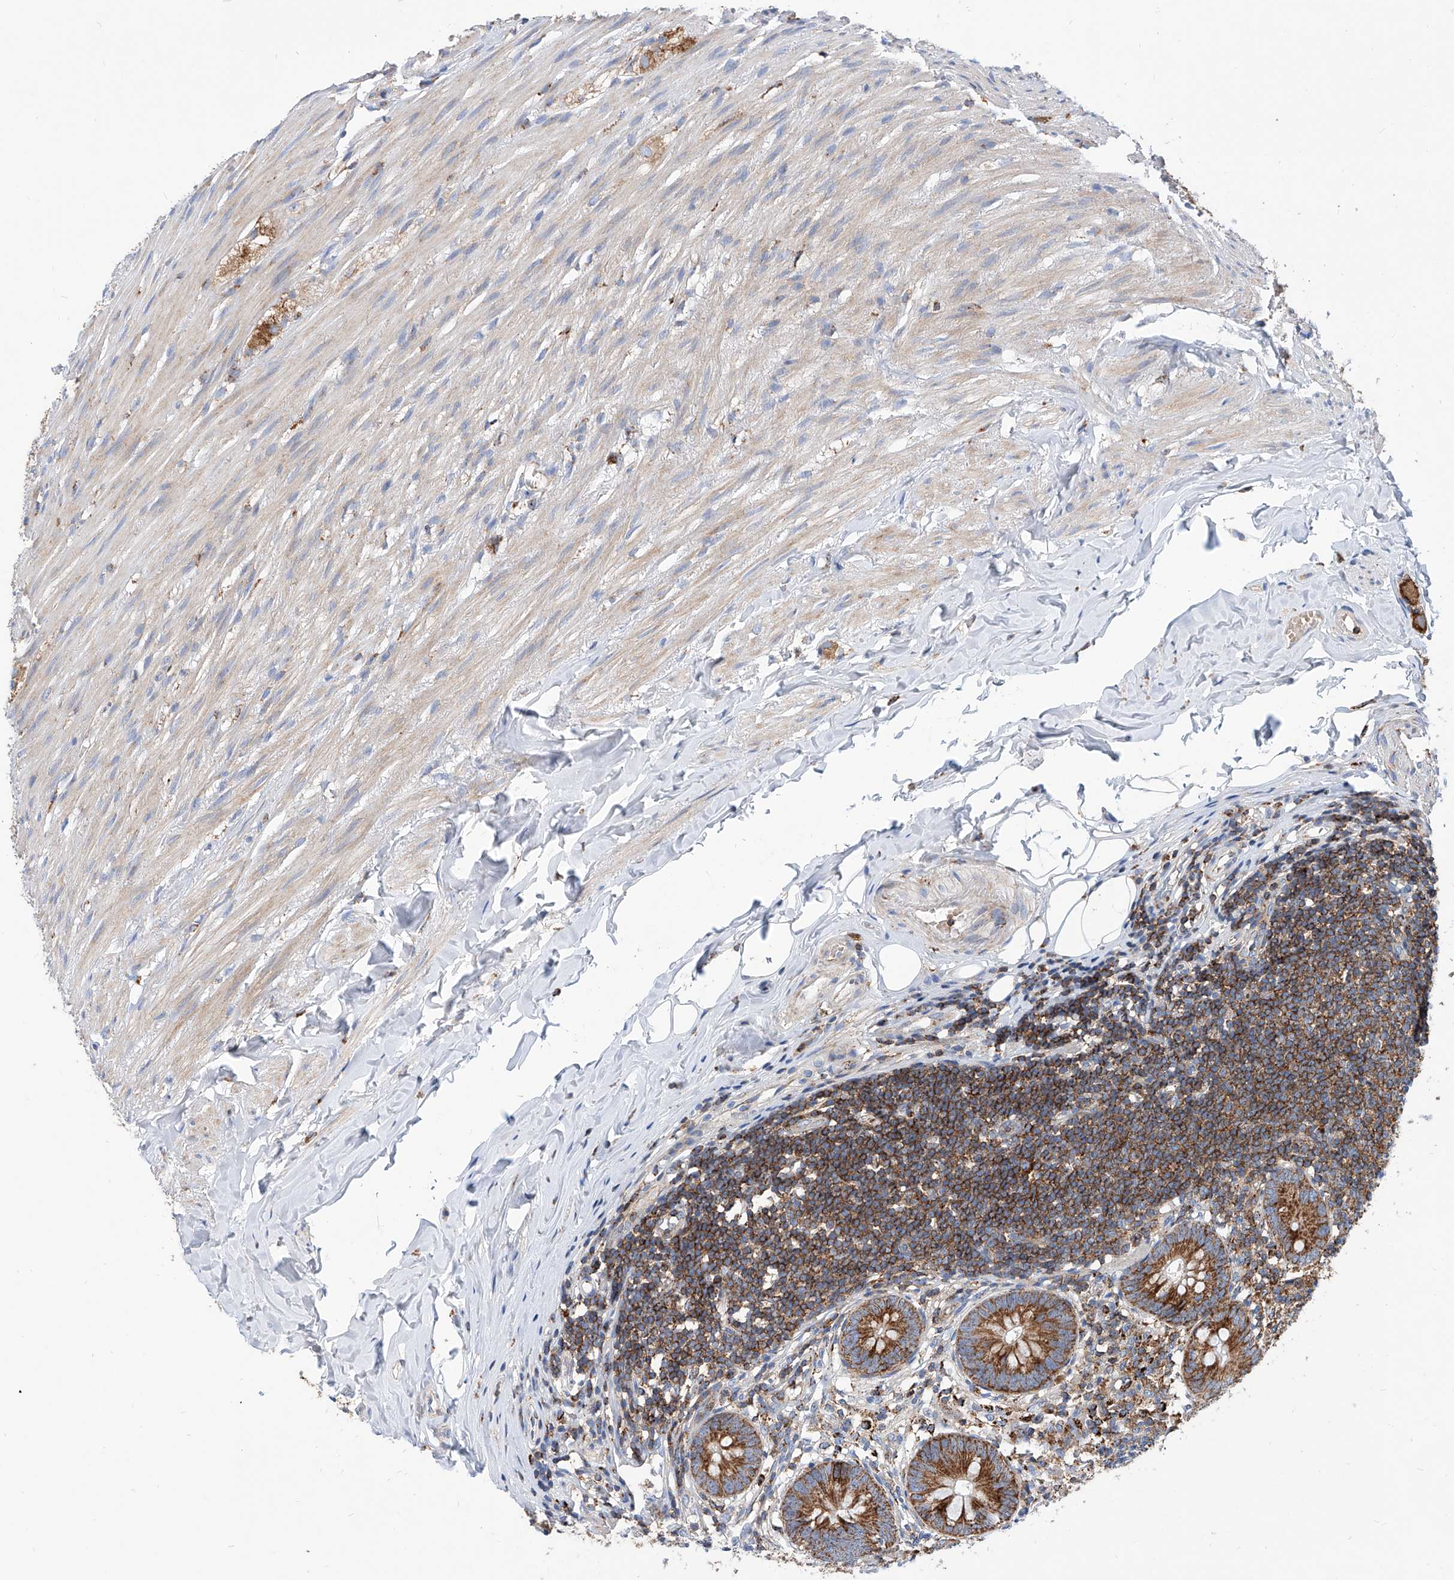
{"staining": {"intensity": "moderate", "quantity": ">75%", "location": "cytoplasmic/membranous"}, "tissue": "appendix", "cell_type": "Glandular cells", "image_type": "normal", "snomed": [{"axis": "morphology", "description": "Normal tissue, NOS"}, {"axis": "topography", "description": "Appendix"}], "caption": "Protein staining shows moderate cytoplasmic/membranous expression in approximately >75% of glandular cells in normal appendix.", "gene": "CPNE5", "patient": {"sex": "female", "age": 62}}